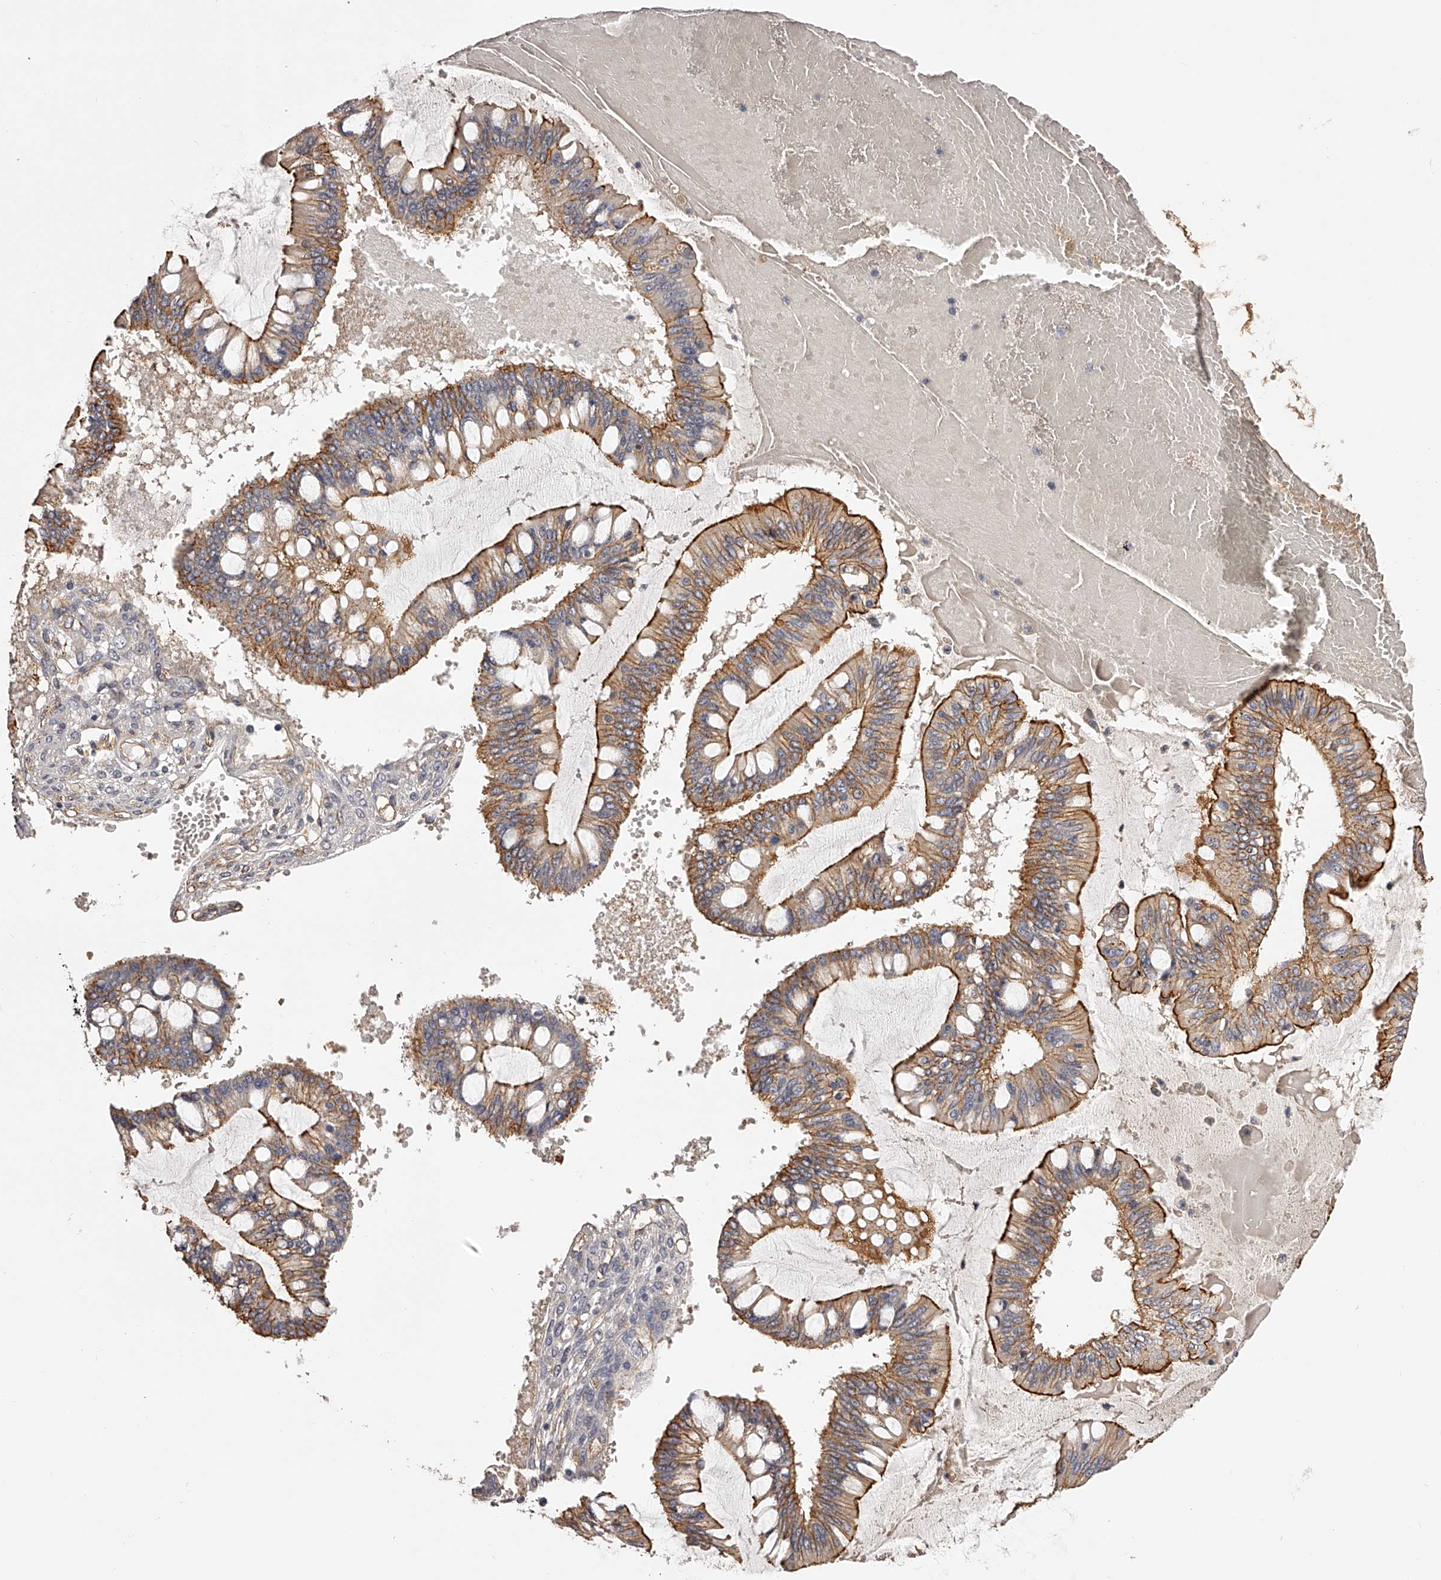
{"staining": {"intensity": "strong", "quantity": ">75%", "location": "cytoplasmic/membranous"}, "tissue": "ovarian cancer", "cell_type": "Tumor cells", "image_type": "cancer", "snomed": [{"axis": "morphology", "description": "Cystadenocarcinoma, mucinous, NOS"}, {"axis": "topography", "description": "Ovary"}], "caption": "Ovarian cancer stained for a protein reveals strong cytoplasmic/membranous positivity in tumor cells.", "gene": "LTV1", "patient": {"sex": "female", "age": 73}}